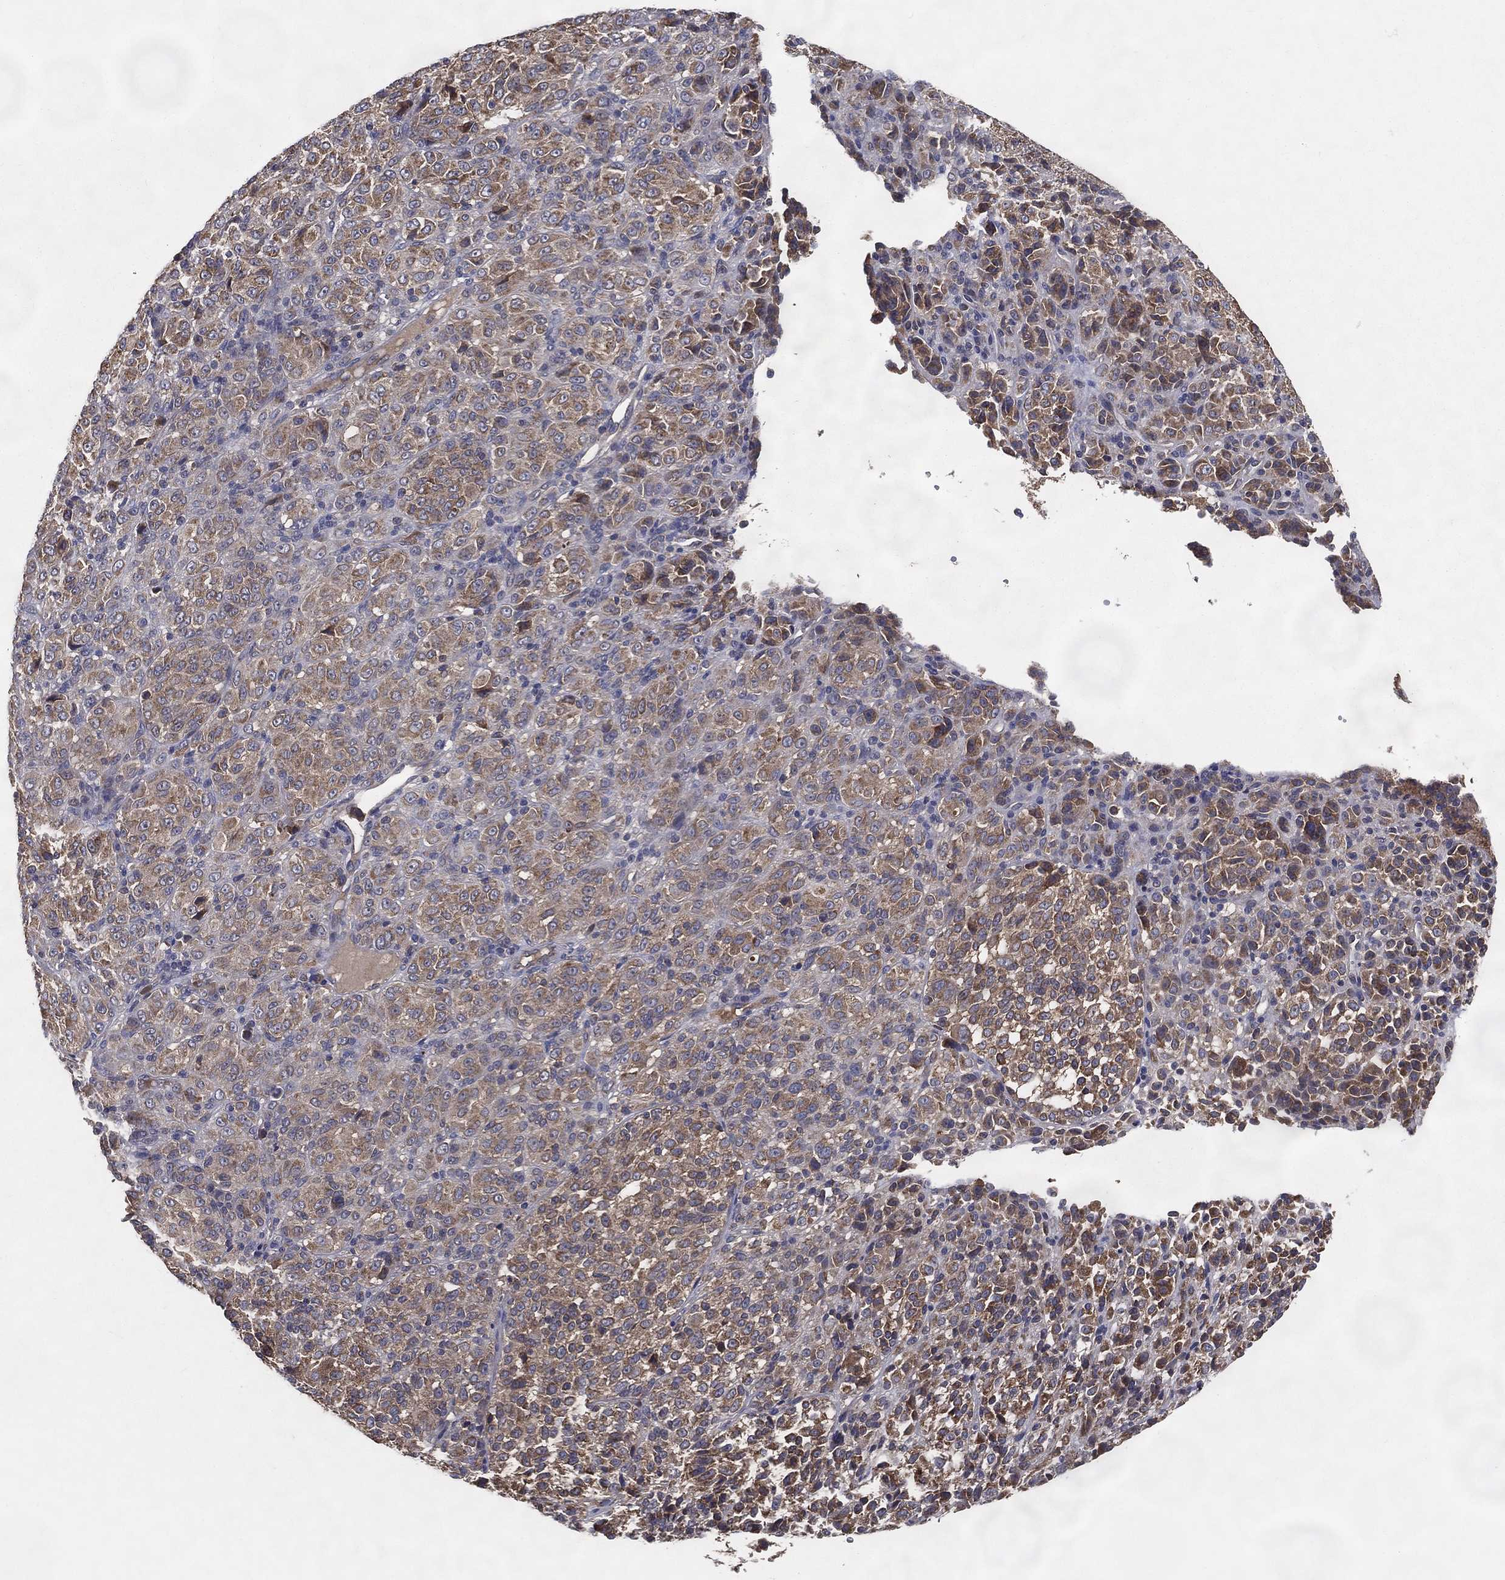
{"staining": {"intensity": "moderate", "quantity": ">75%", "location": "cytoplasmic/membranous"}, "tissue": "melanoma", "cell_type": "Tumor cells", "image_type": "cancer", "snomed": [{"axis": "morphology", "description": "Malignant melanoma, Metastatic site"}, {"axis": "topography", "description": "Brain"}], "caption": "This is an image of immunohistochemistry staining of malignant melanoma (metastatic site), which shows moderate positivity in the cytoplasmic/membranous of tumor cells.", "gene": "MT-ND1", "patient": {"sex": "female", "age": 56}}